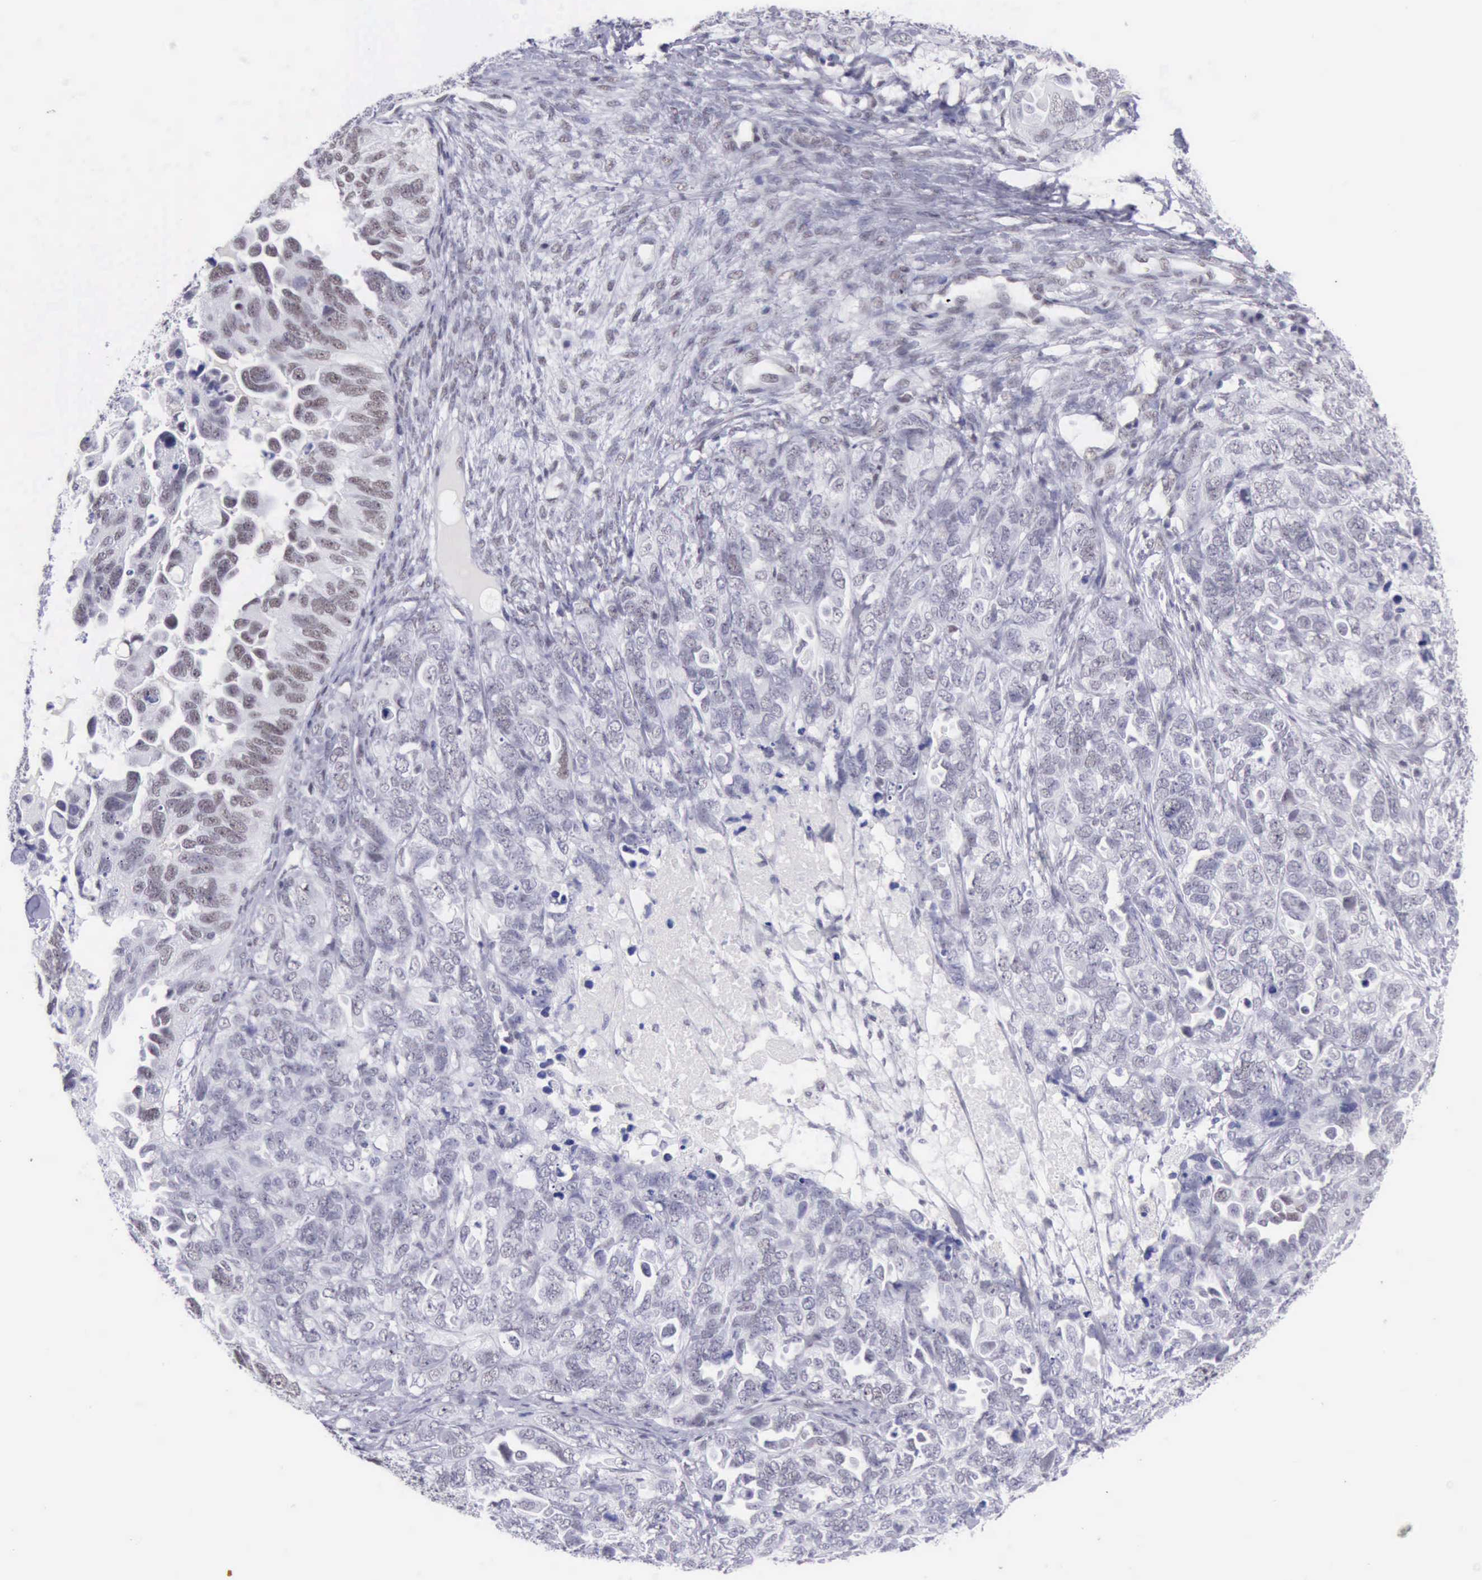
{"staining": {"intensity": "weak", "quantity": "25%-75%", "location": "nuclear"}, "tissue": "ovarian cancer", "cell_type": "Tumor cells", "image_type": "cancer", "snomed": [{"axis": "morphology", "description": "Cystadenocarcinoma, serous, NOS"}, {"axis": "topography", "description": "Ovary"}], "caption": "A photomicrograph showing weak nuclear staining in approximately 25%-75% of tumor cells in ovarian cancer, as visualized by brown immunohistochemical staining.", "gene": "EP300", "patient": {"sex": "female", "age": 82}}